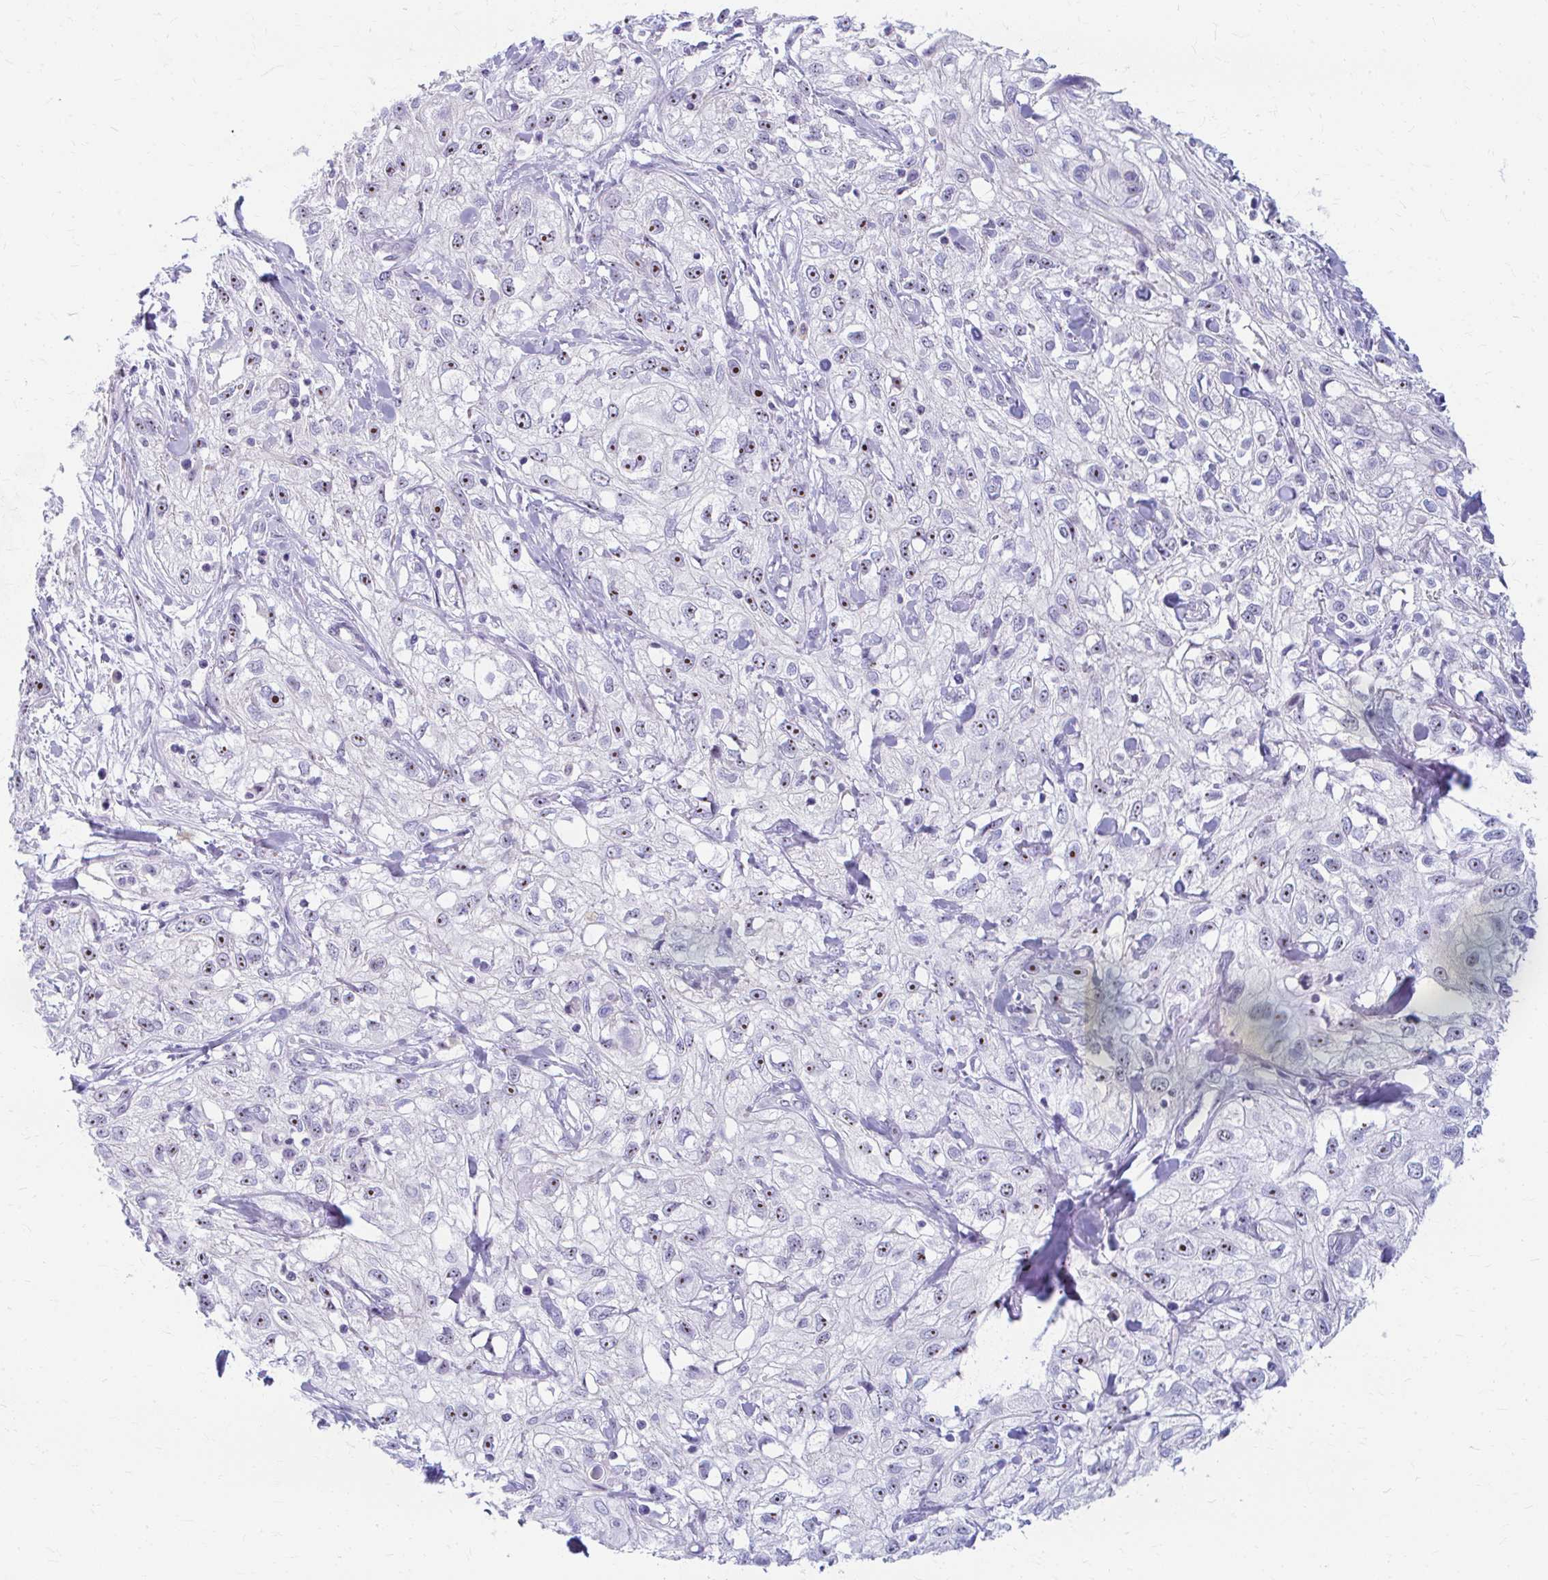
{"staining": {"intensity": "moderate", "quantity": ">75%", "location": "nuclear"}, "tissue": "skin cancer", "cell_type": "Tumor cells", "image_type": "cancer", "snomed": [{"axis": "morphology", "description": "Squamous cell carcinoma, NOS"}, {"axis": "topography", "description": "Skin"}, {"axis": "topography", "description": "Vulva"}], "caption": "Human skin cancer stained with a brown dye demonstrates moderate nuclear positive expression in about >75% of tumor cells.", "gene": "FTSJ3", "patient": {"sex": "female", "age": 86}}